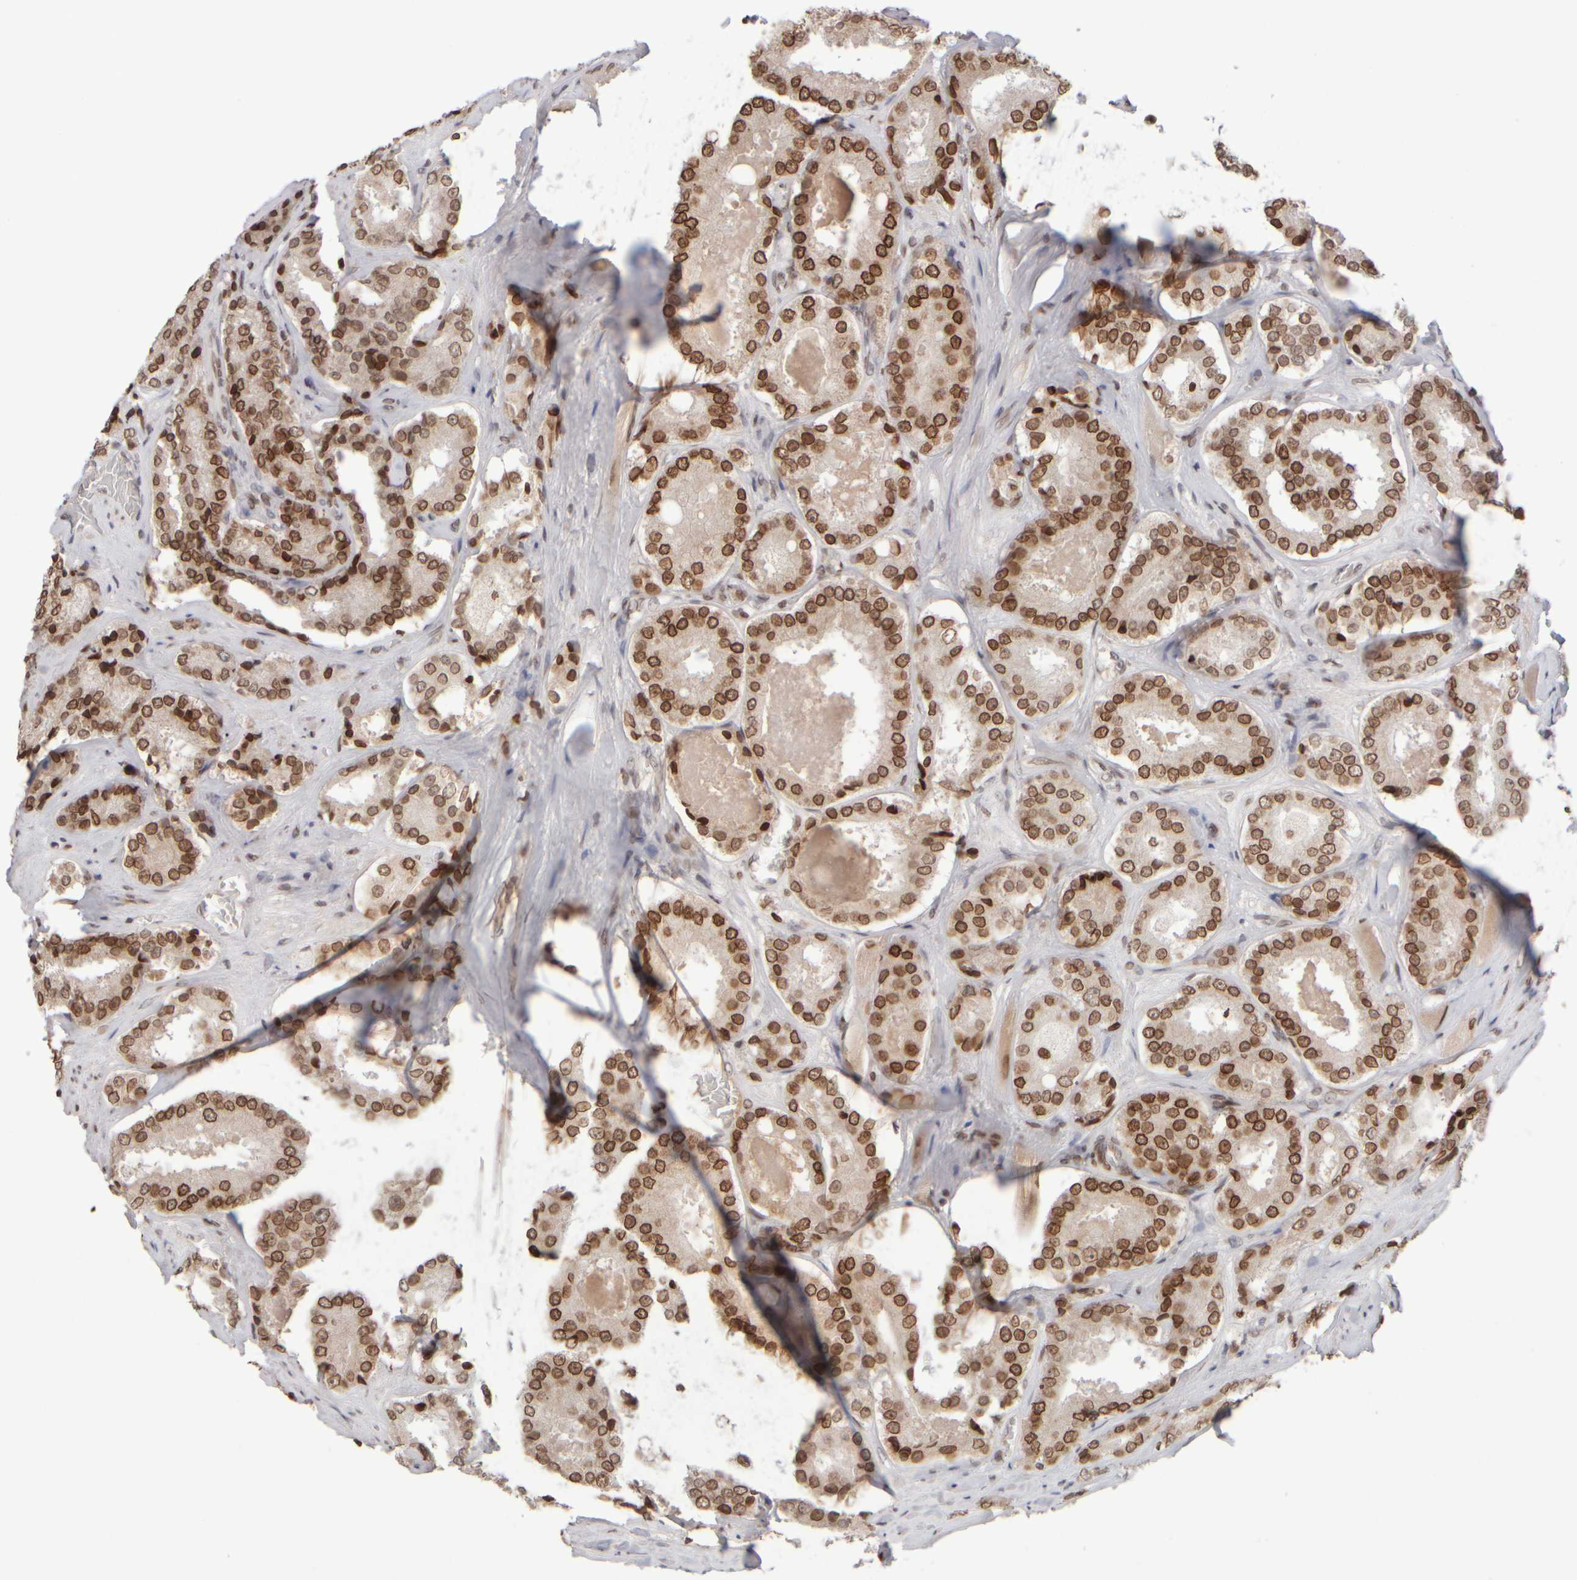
{"staining": {"intensity": "strong", "quantity": ">75%", "location": "cytoplasmic/membranous,nuclear"}, "tissue": "prostate cancer", "cell_type": "Tumor cells", "image_type": "cancer", "snomed": [{"axis": "morphology", "description": "Adenocarcinoma, High grade"}, {"axis": "topography", "description": "Prostate"}], "caption": "Immunohistochemical staining of high-grade adenocarcinoma (prostate) exhibits strong cytoplasmic/membranous and nuclear protein positivity in approximately >75% of tumor cells.", "gene": "ZC3HC1", "patient": {"sex": "male", "age": 65}}